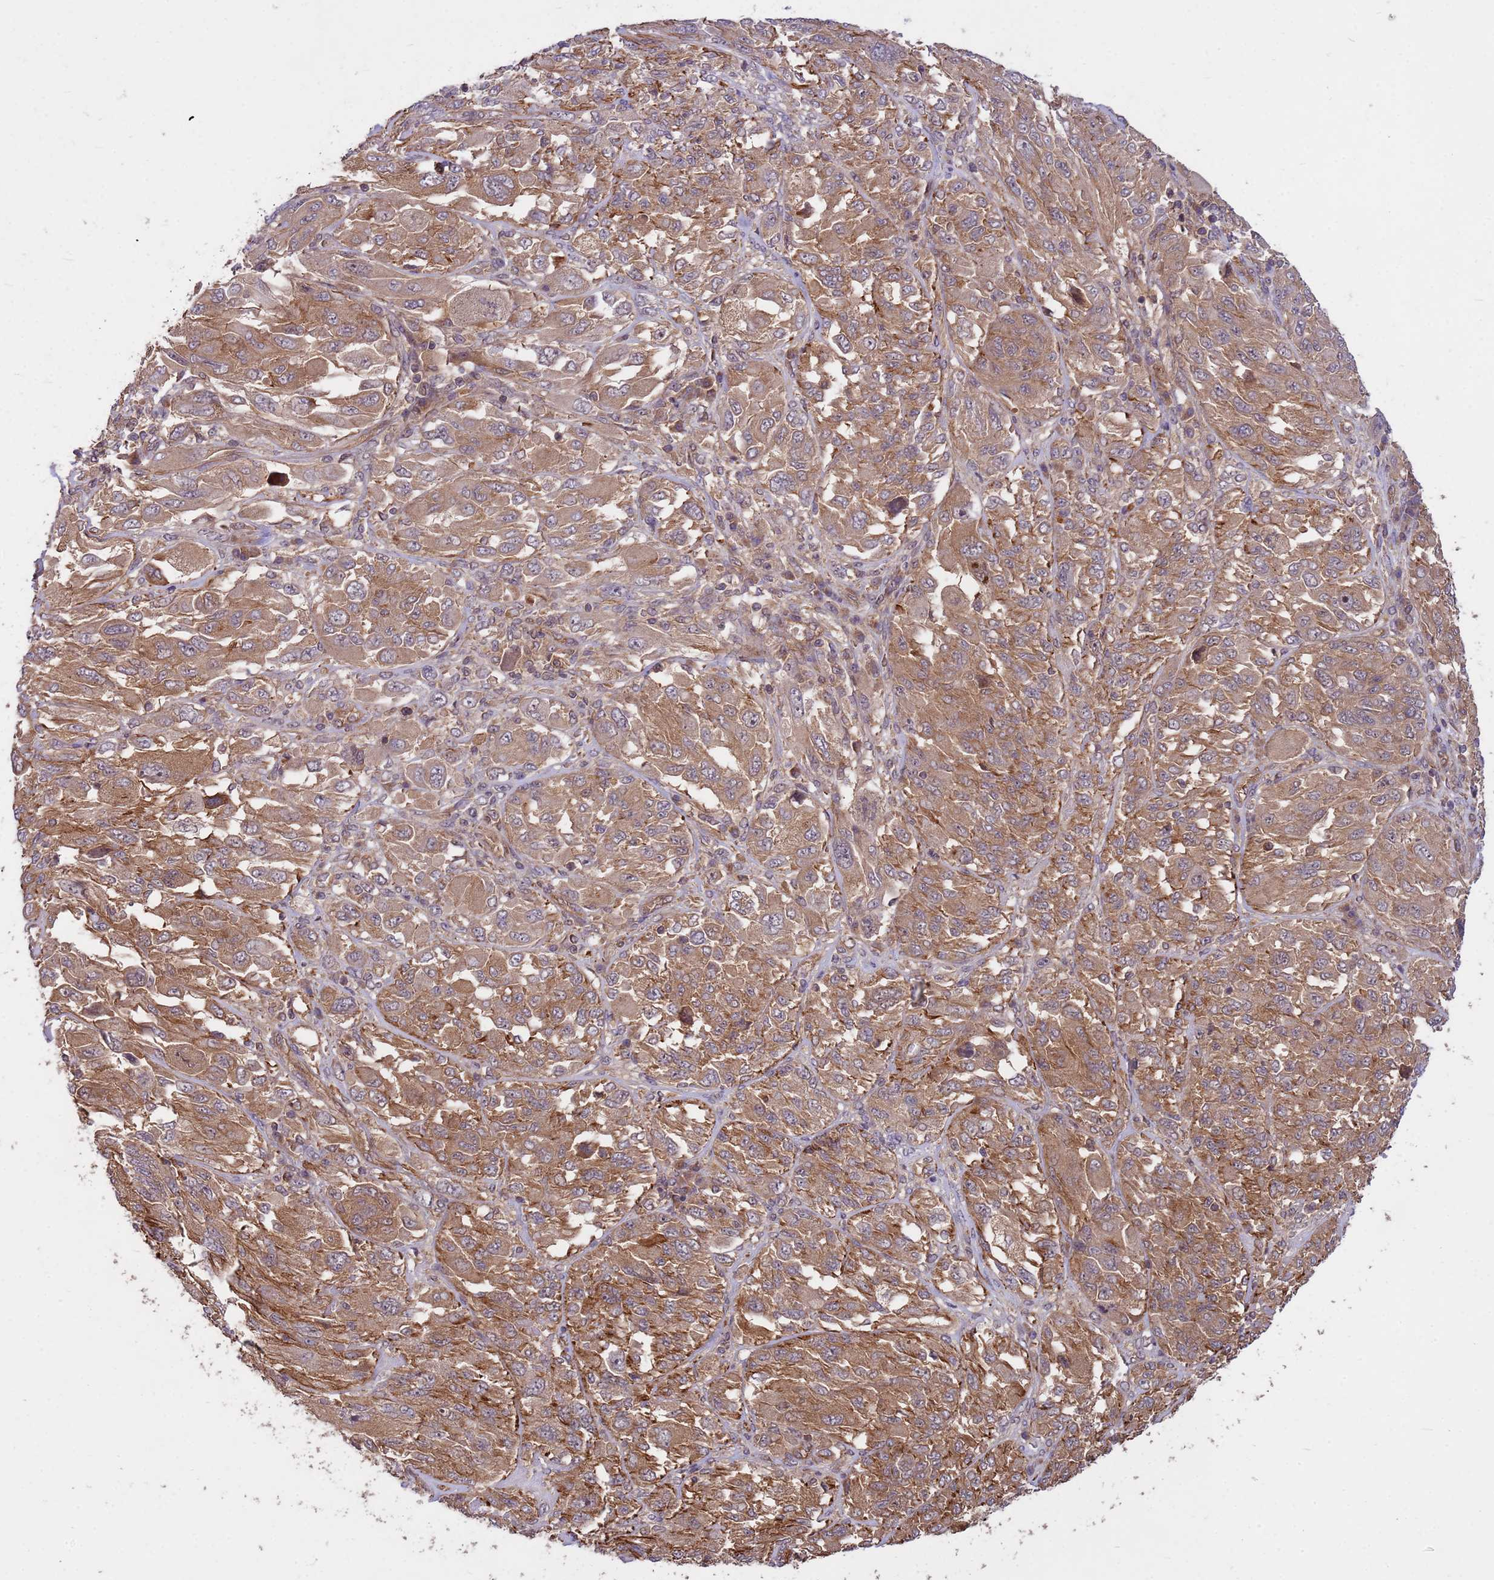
{"staining": {"intensity": "moderate", "quantity": ">75%", "location": "cytoplasmic/membranous"}, "tissue": "melanoma", "cell_type": "Tumor cells", "image_type": "cancer", "snomed": [{"axis": "morphology", "description": "Malignant melanoma, NOS"}, {"axis": "topography", "description": "Skin"}], "caption": "Protein expression by immunohistochemistry (IHC) shows moderate cytoplasmic/membranous positivity in approximately >75% of tumor cells in melanoma.", "gene": "PPP2CB", "patient": {"sex": "female", "age": 91}}